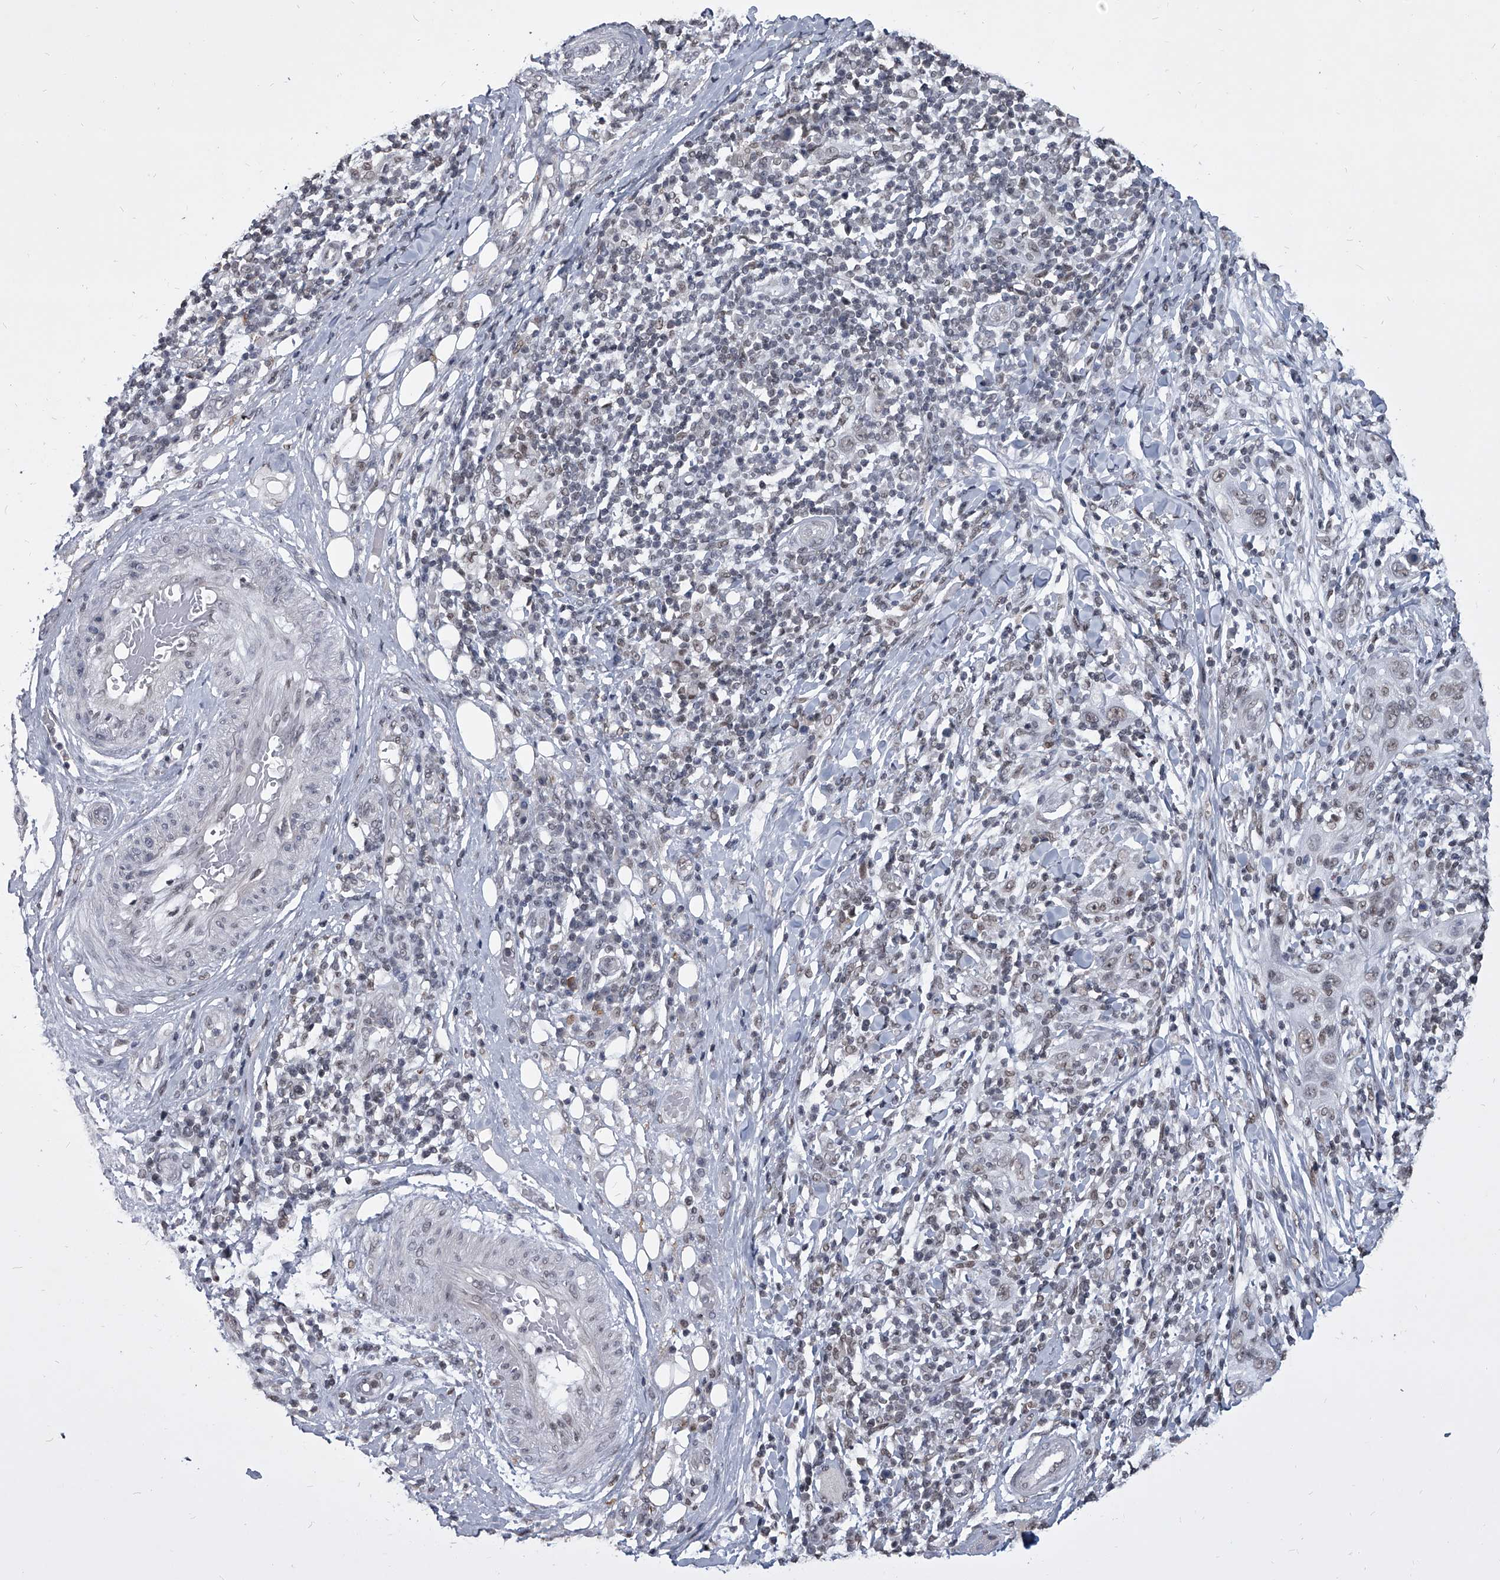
{"staining": {"intensity": "weak", "quantity": "25%-75%", "location": "nuclear"}, "tissue": "skin cancer", "cell_type": "Tumor cells", "image_type": "cancer", "snomed": [{"axis": "morphology", "description": "Squamous cell carcinoma, NOS"}, {"axis": "topography", "description": "Skin"}], "caption": "Skin cancer was stained to show a protein in brown. There is low levels of weak nuclear staining in about 25%-75% of tumor cells.", "gene": "PPIL4", "patient": {"sex": "female", "age": 88}}